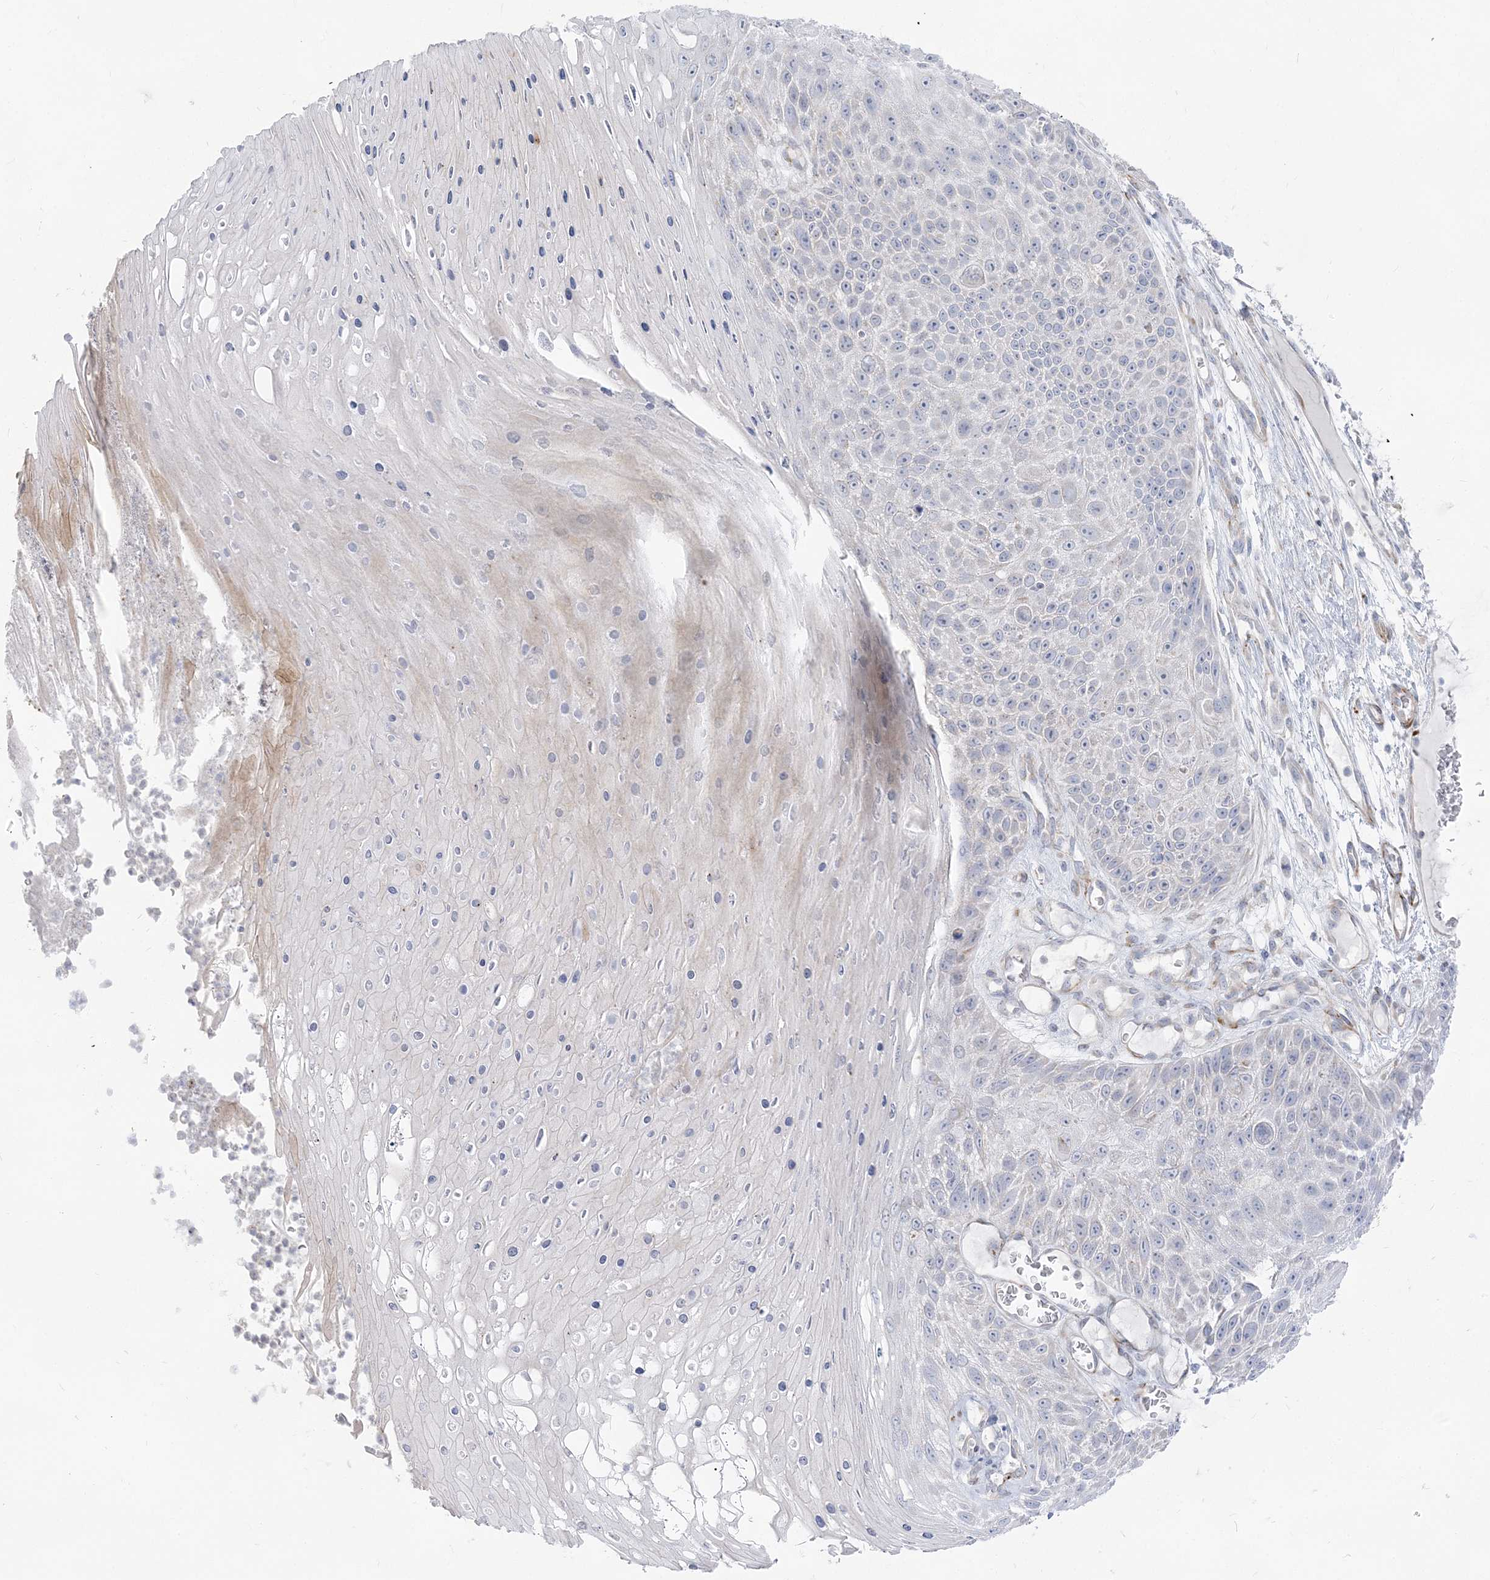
{"staining": {"intensity": "negative", "quantity": "none", "location": "none"}, "tissue": "skin cancer", "cell_type": "Tumor cells", "image_type": "cancer", "snomed": [{"axis": "morphology", "description": "Squamous cell carcinoma, NOS"}, {"axis": "topography", "description": "Skin"}], "caption": "This is an IHC photomicrograph of squamous cell carcinoma (skin). There is no expression in tumor cells.", "gene": "GPAT2", "patient": {"sex": "female", "age": 88}}